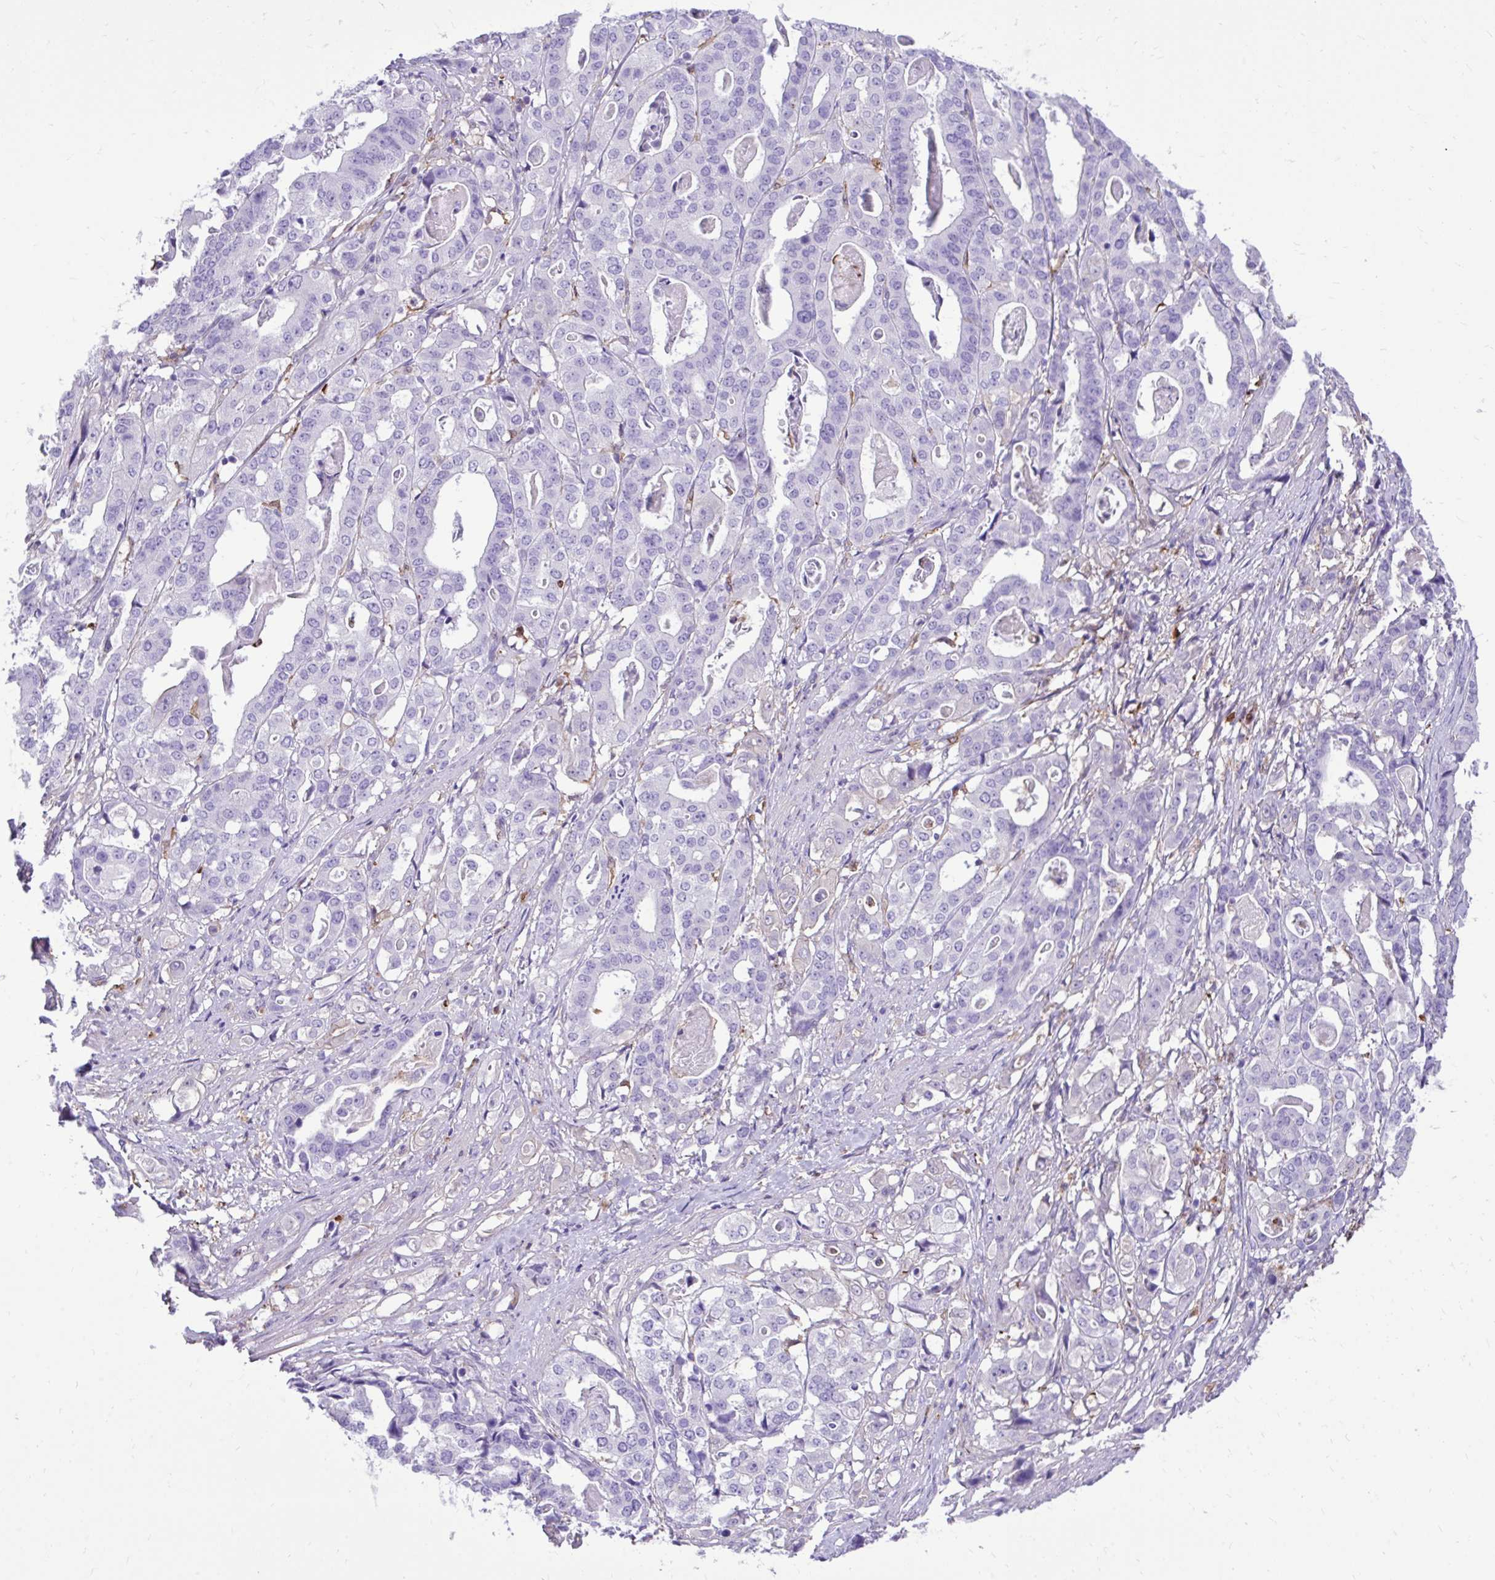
{"staining": {"intensity": "negative", "quantity": "none", "location": "none"}, "tissue": "stomach cancer", "cell_type": "Tumor cells", "image_type": "cancer", "snomed": [{"axis": "morphology", "description": "Adenocarcinoma, NOS"}, {"axis": "topography", "description": "Stomach"}], "caption": "There is no significant staining in tumor cells of adenocarcinoma (stomach). The staining is performed using DAB brown chromogen with nuclei counter-stained in using hematoxylin.", "gene": "TLR7", "patient": {"sex": "male", "age": 48}}